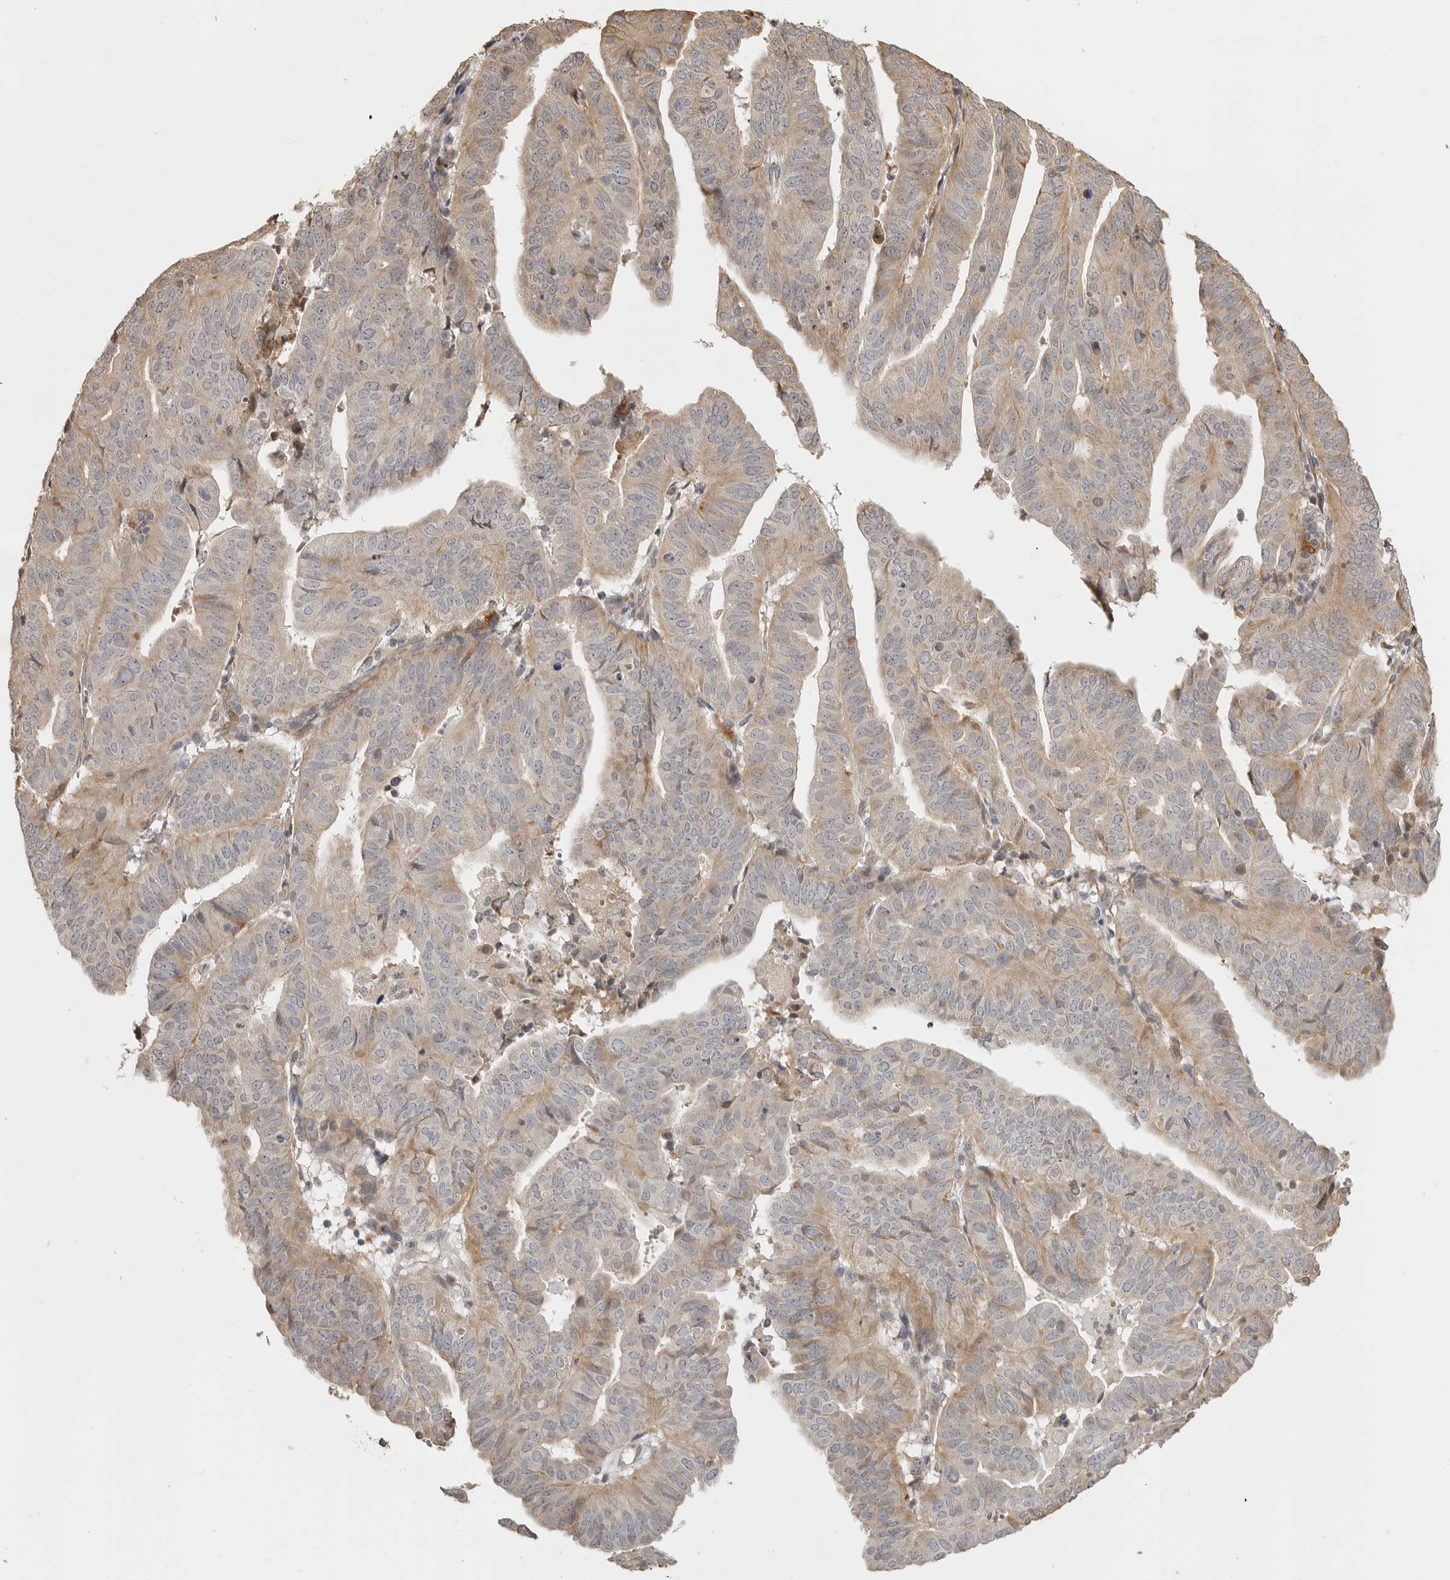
{"staining": {"intensity": "weak", "quantity": "25%-75%", "location": "cytoplasmic/membranous"}, "tissue": "endometrial cancer", "cell_type": "Tumor cells", "image_type": "cancer", "snomed": [{"axis": "morphology", "description": "Adenocarcinoma, NOS"}, {"axis": "topography", "description": "Uterus"}], "caption": "Human adenocarcinoma (endometrial) stained with a brown dye exhibits weak cytoplasmic/membranous positive positivity in approximately 25%-75% of tumor cells.", "gene": "IDO1", "patient": {"sex": "female", "age": 77}}